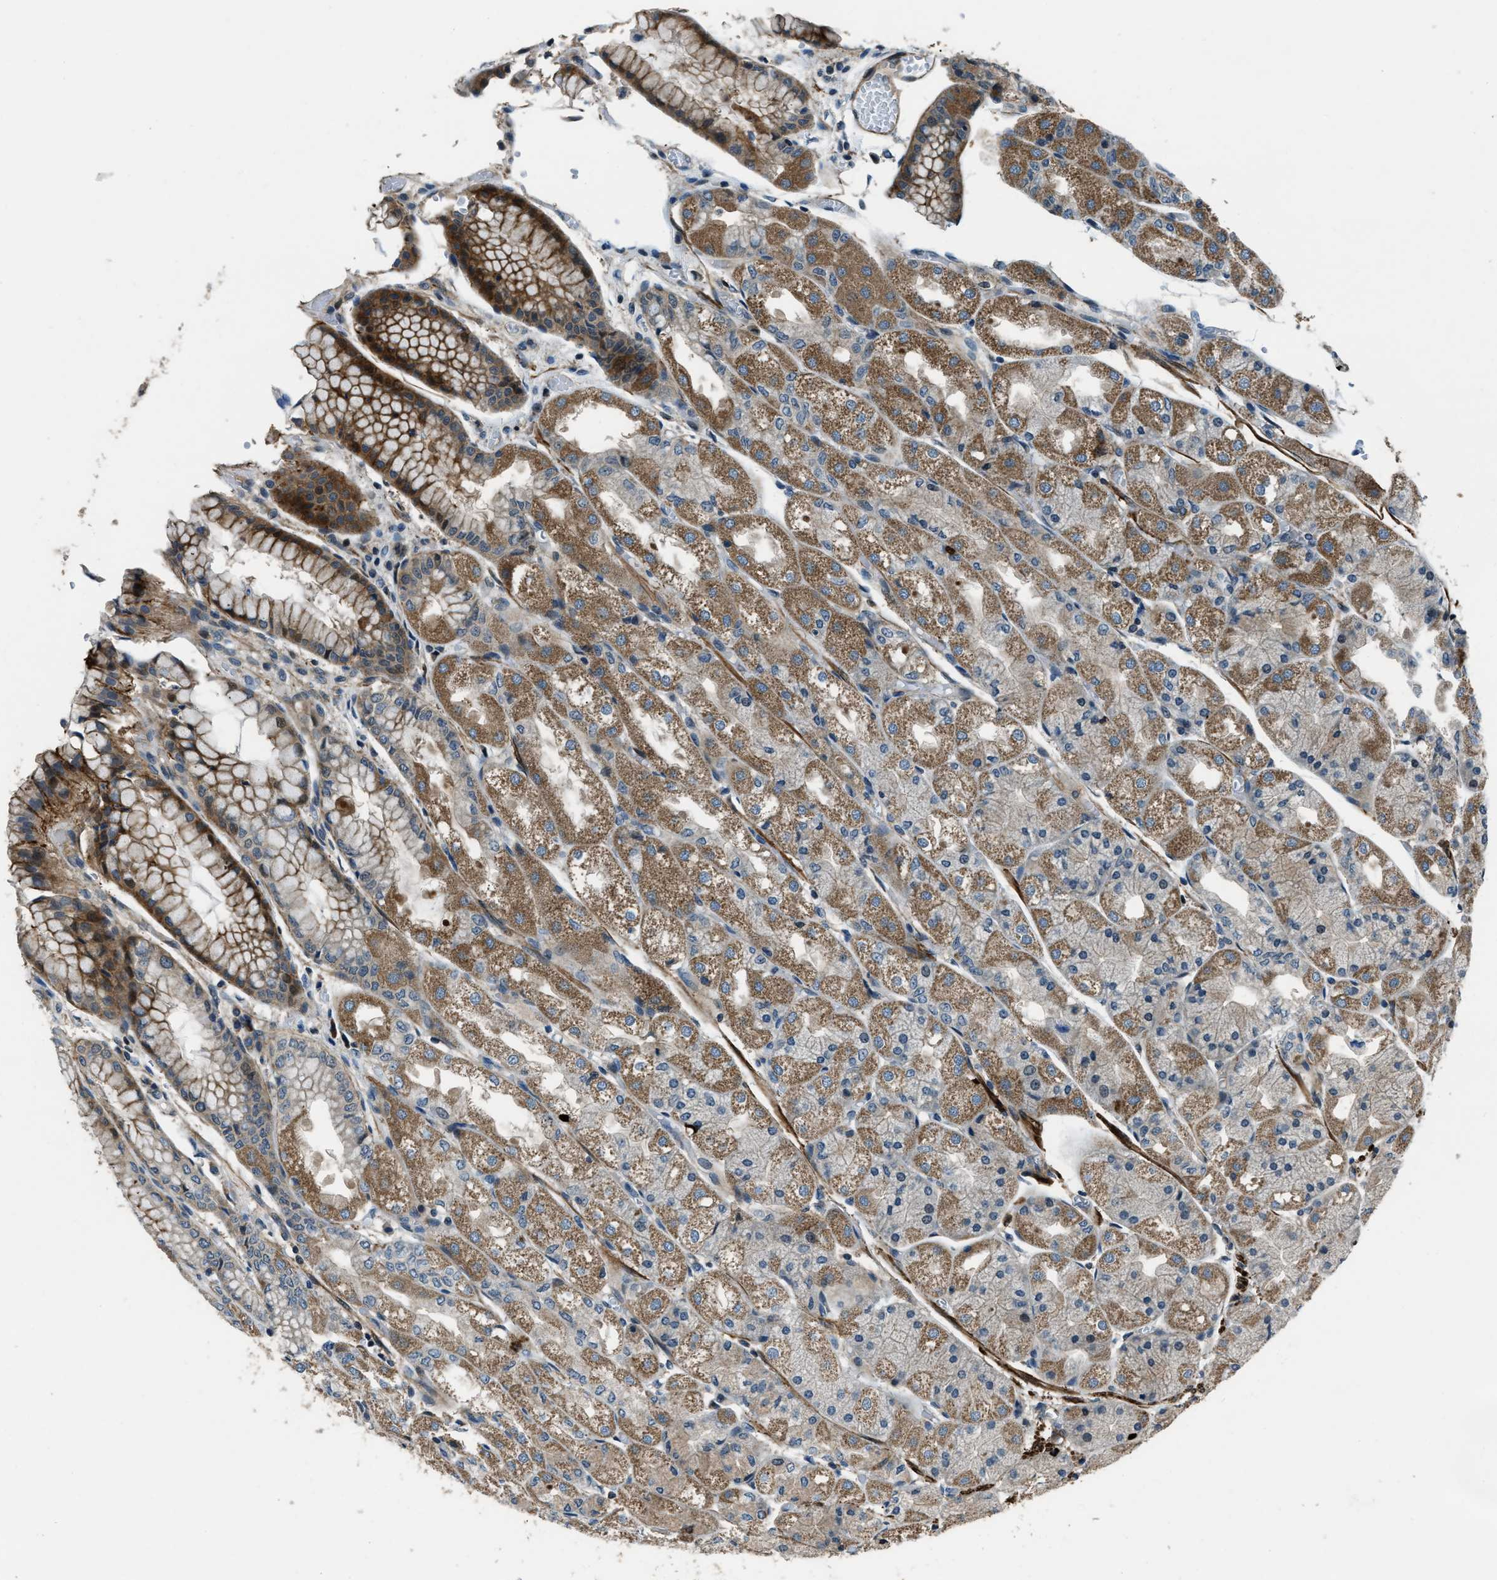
{"staining": {"intensity": "moderate", "quantity": ">75%", "location": "cytoplasmic/membranous"}, "tissue": "stomach", "cell_type": "Glandular cells", "image_type": "normal", "snomed": [{"axis": "morphology", "description": "Normal tissue, NOS"}, {"axis": "topography", "description": "Stomach, upper"}], "caption": "Glandular cells display medium levels of moderate cytoplasmic/membranous positivity in about >75% of cells in normal human stomach.", "gene": "NUDCD3", "patient": {"sex": "male", "age": 72}}